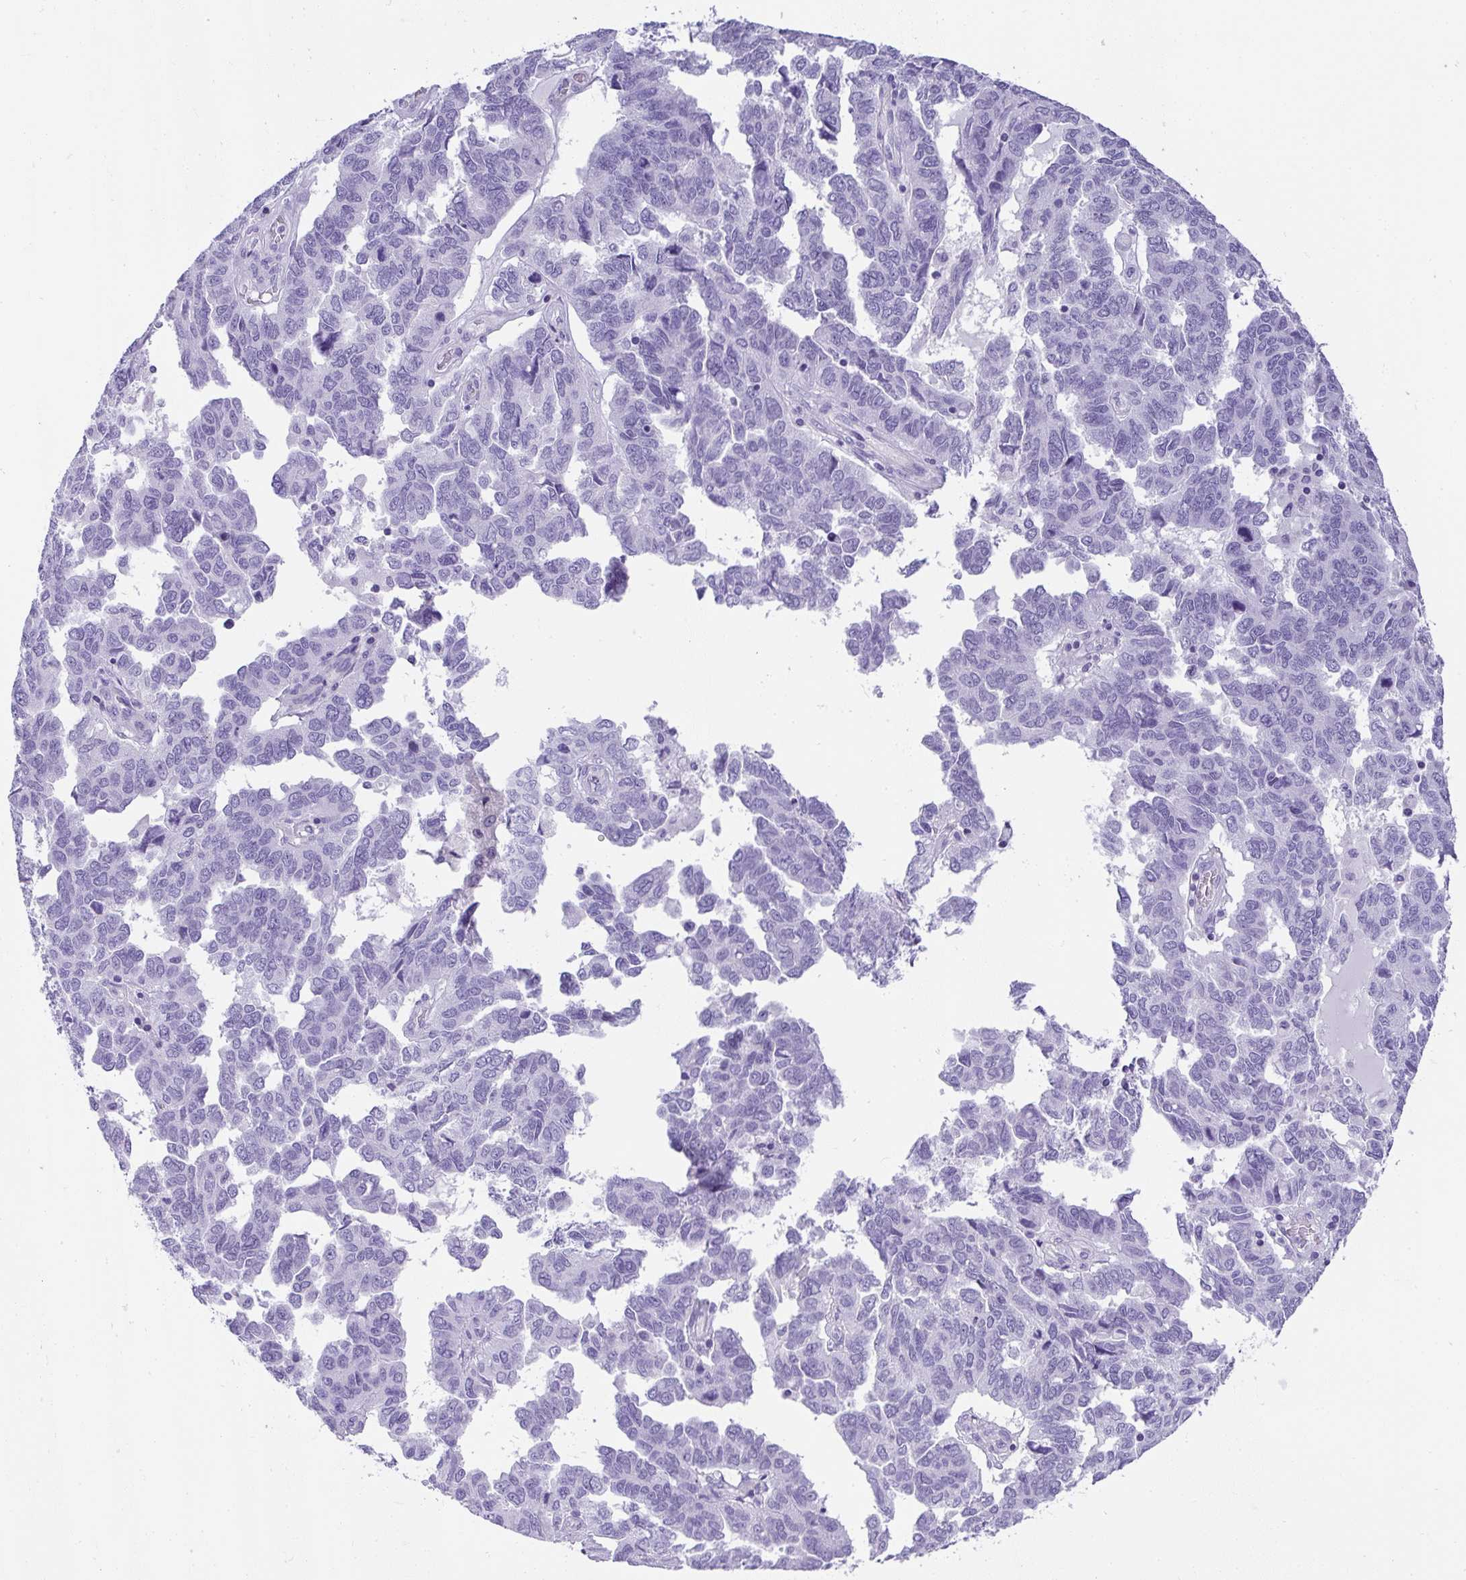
{"staining": {"intensity": "negative", "quantity": "none", "location": "none"}, "tissue": "ovarian cancer", "cell_type": "Tumor cells", "image_type": "cancer", "snomed": [{"axis": "morphology", "description": "Cystadenocarcinoma, serous, NOS"}, {"axis": "topography", "description": "Ovary"}], "caption": "Tumor cells show no significant protein staining in serous cystadenocarcinoma (ovarian). The staining is performed using DAB brown chromogen with nuclei counter-stained in using hematoxylin.", "gene": "PLPPR3", "patient": {"sex": "female", "age": 64}}